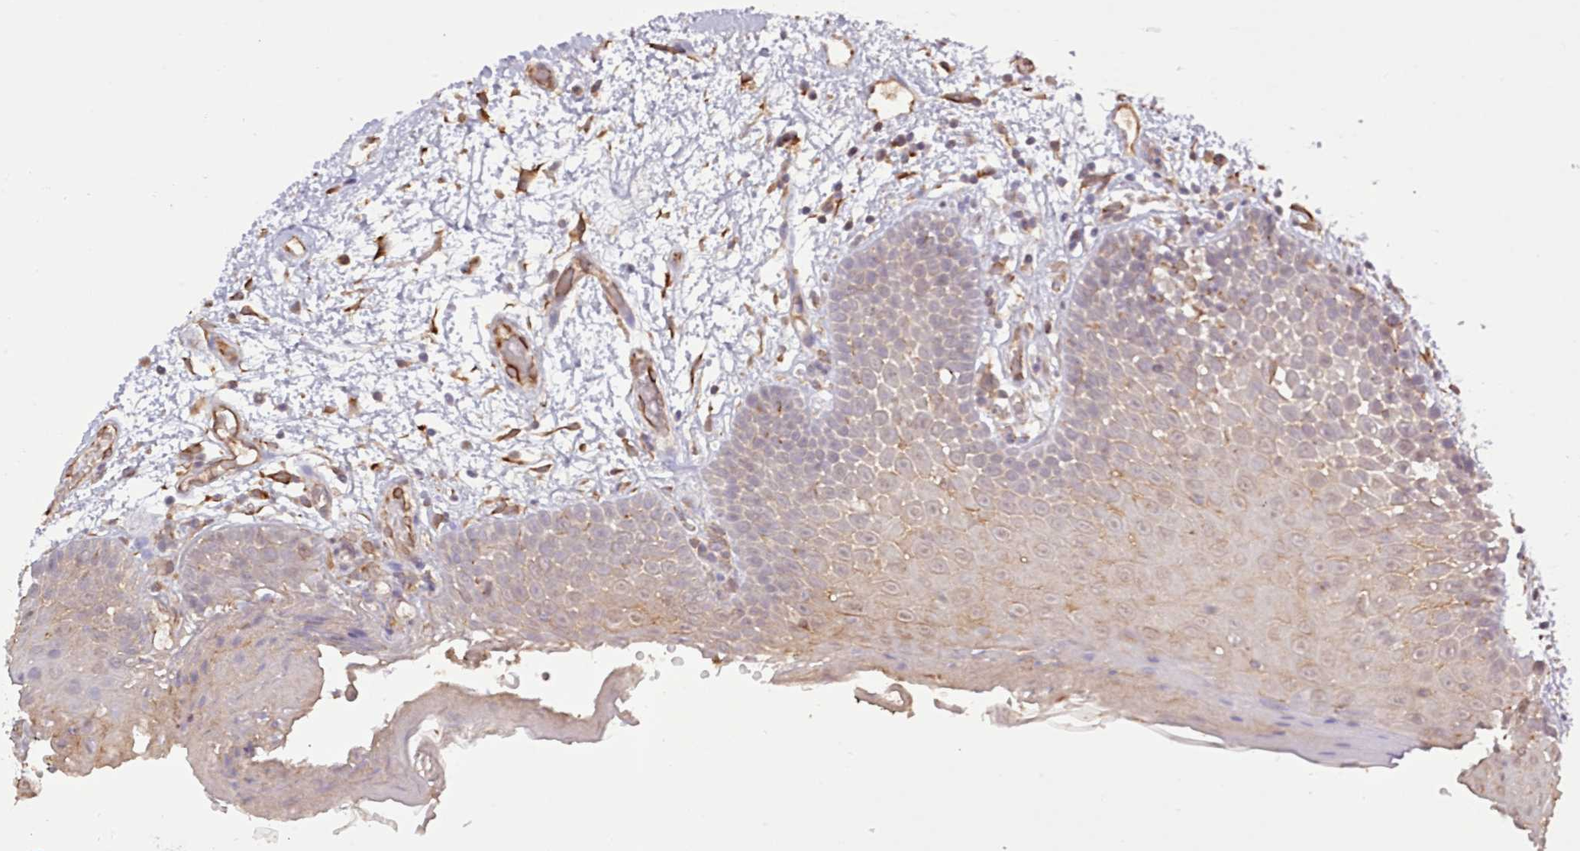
{"staining": {"intensity": "weak", "quantity": "<25%", "location": "cytoplasmic/membranous"}, "tissue": "oral mucosa", "cell_type": "Squamous epithelial cells", "image_type": "normal", "snomed": [{"axis": "morphology", "description": "Normal tissue, NOS"}, {"axis": "morphology", "description": "Squamous cell carcinoma, NOS"}, {"axis": "topography", "description": "Oral tissue"}, {"axis": "topography", "description": "Tounge, NOS"}, {"axis": "topography", "description": "Head-Neck"}], "caption": "Immunohistochemistry (IHC) micrograph of unremarkable human oral mucosa stained for a protein (brown), which exhibits no positivity in squamous epithelial cells.", "gene": "ZC3H13", "patient": {"sex": "male", "age": 76}}